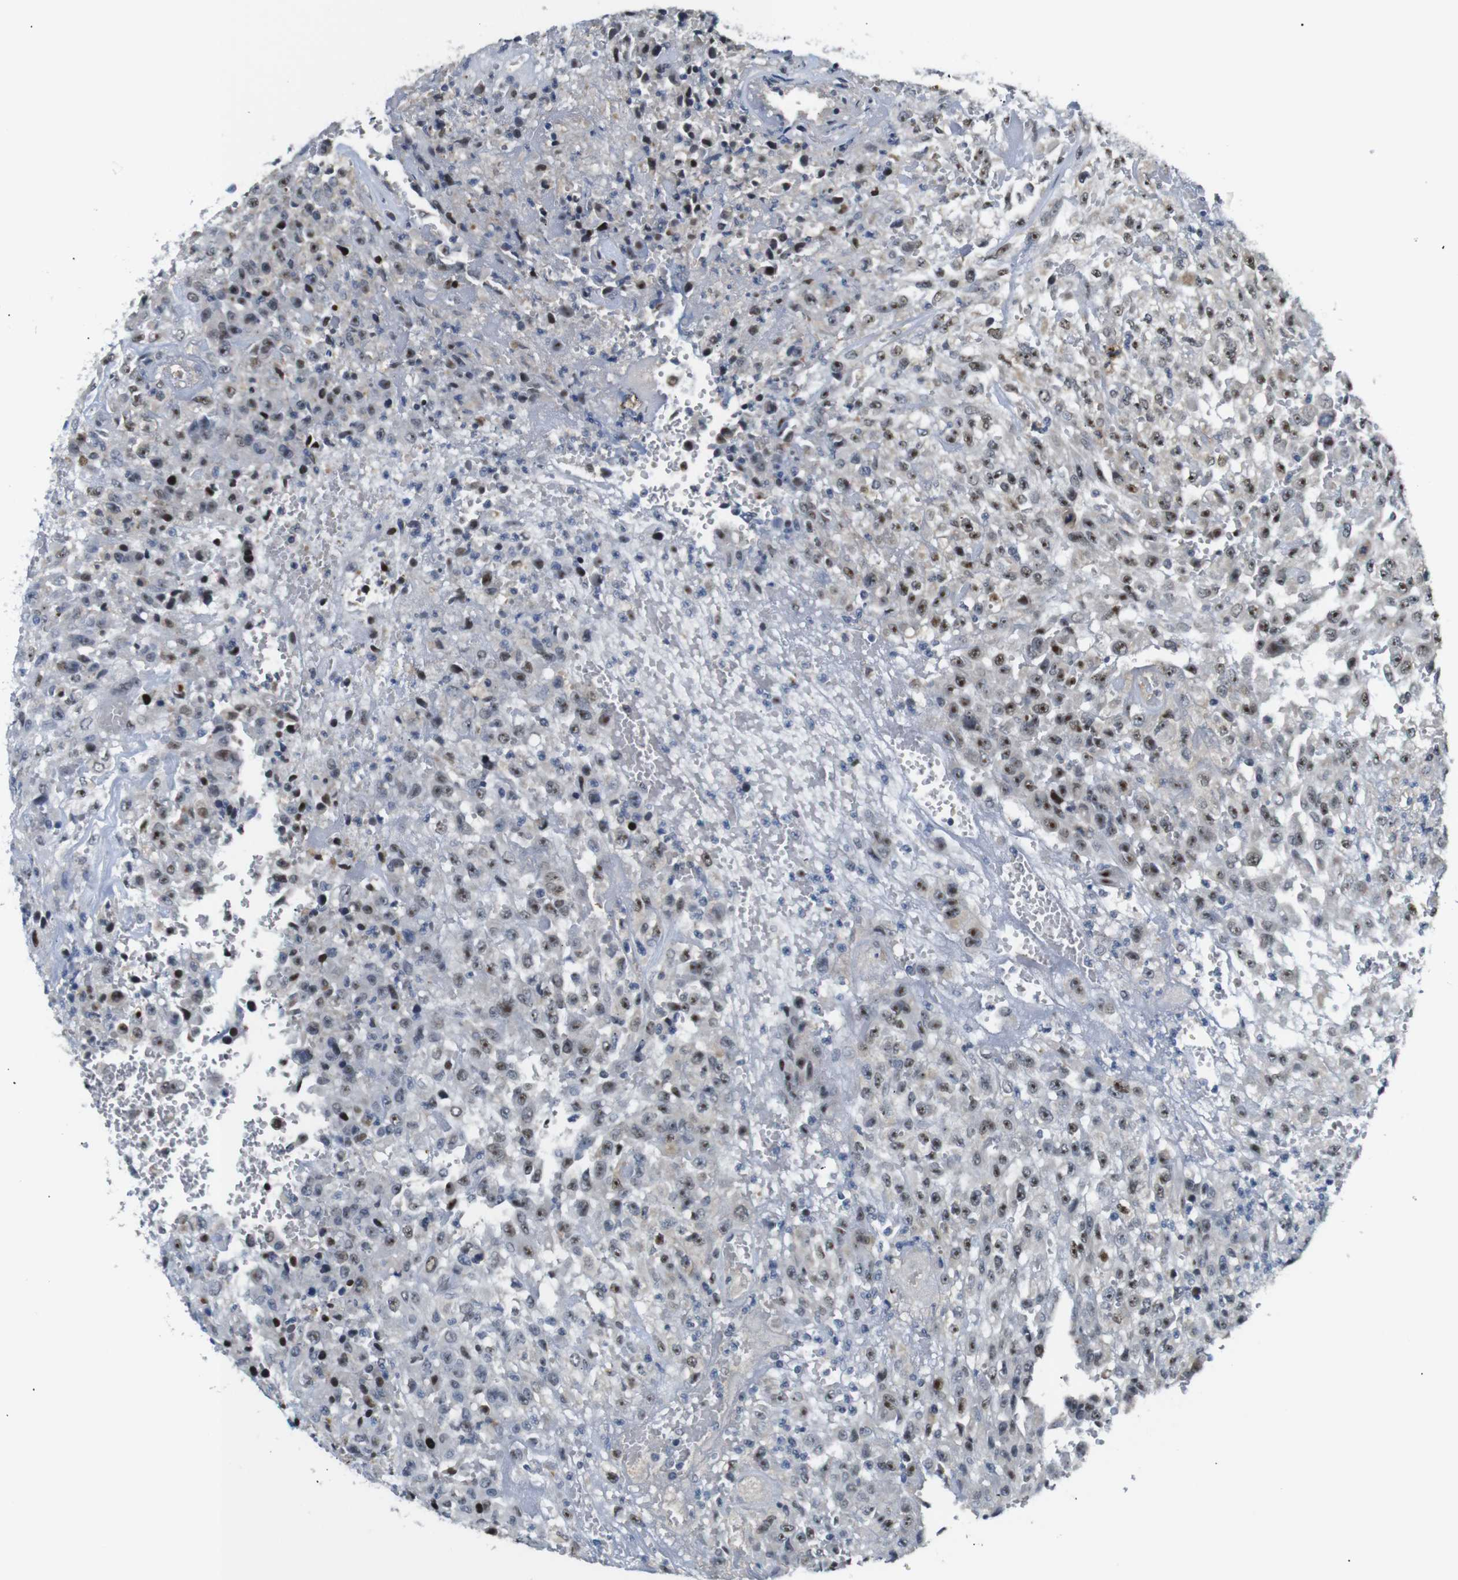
{"staining": {"intensity": "moderate", "quantity": "25%-75%", "location": "nuclear"}, "tissue": "urothelial cancer", "cell_type": "Tumor cells", "image_type": "cancer", "snomed": [{"axis": "morphology", "description": "Urothelial carcinoma, High grade"}, {"axis": "topography", "description": "Urinary bladder"}], "caption": "Tumor cells show medium levels of moderate nuclear expression in approximately 25%-75% of cells in human high-grade urothelial carcinoma.", "gene": "PARN", "patient": {"sex": "male", "age": 46}}